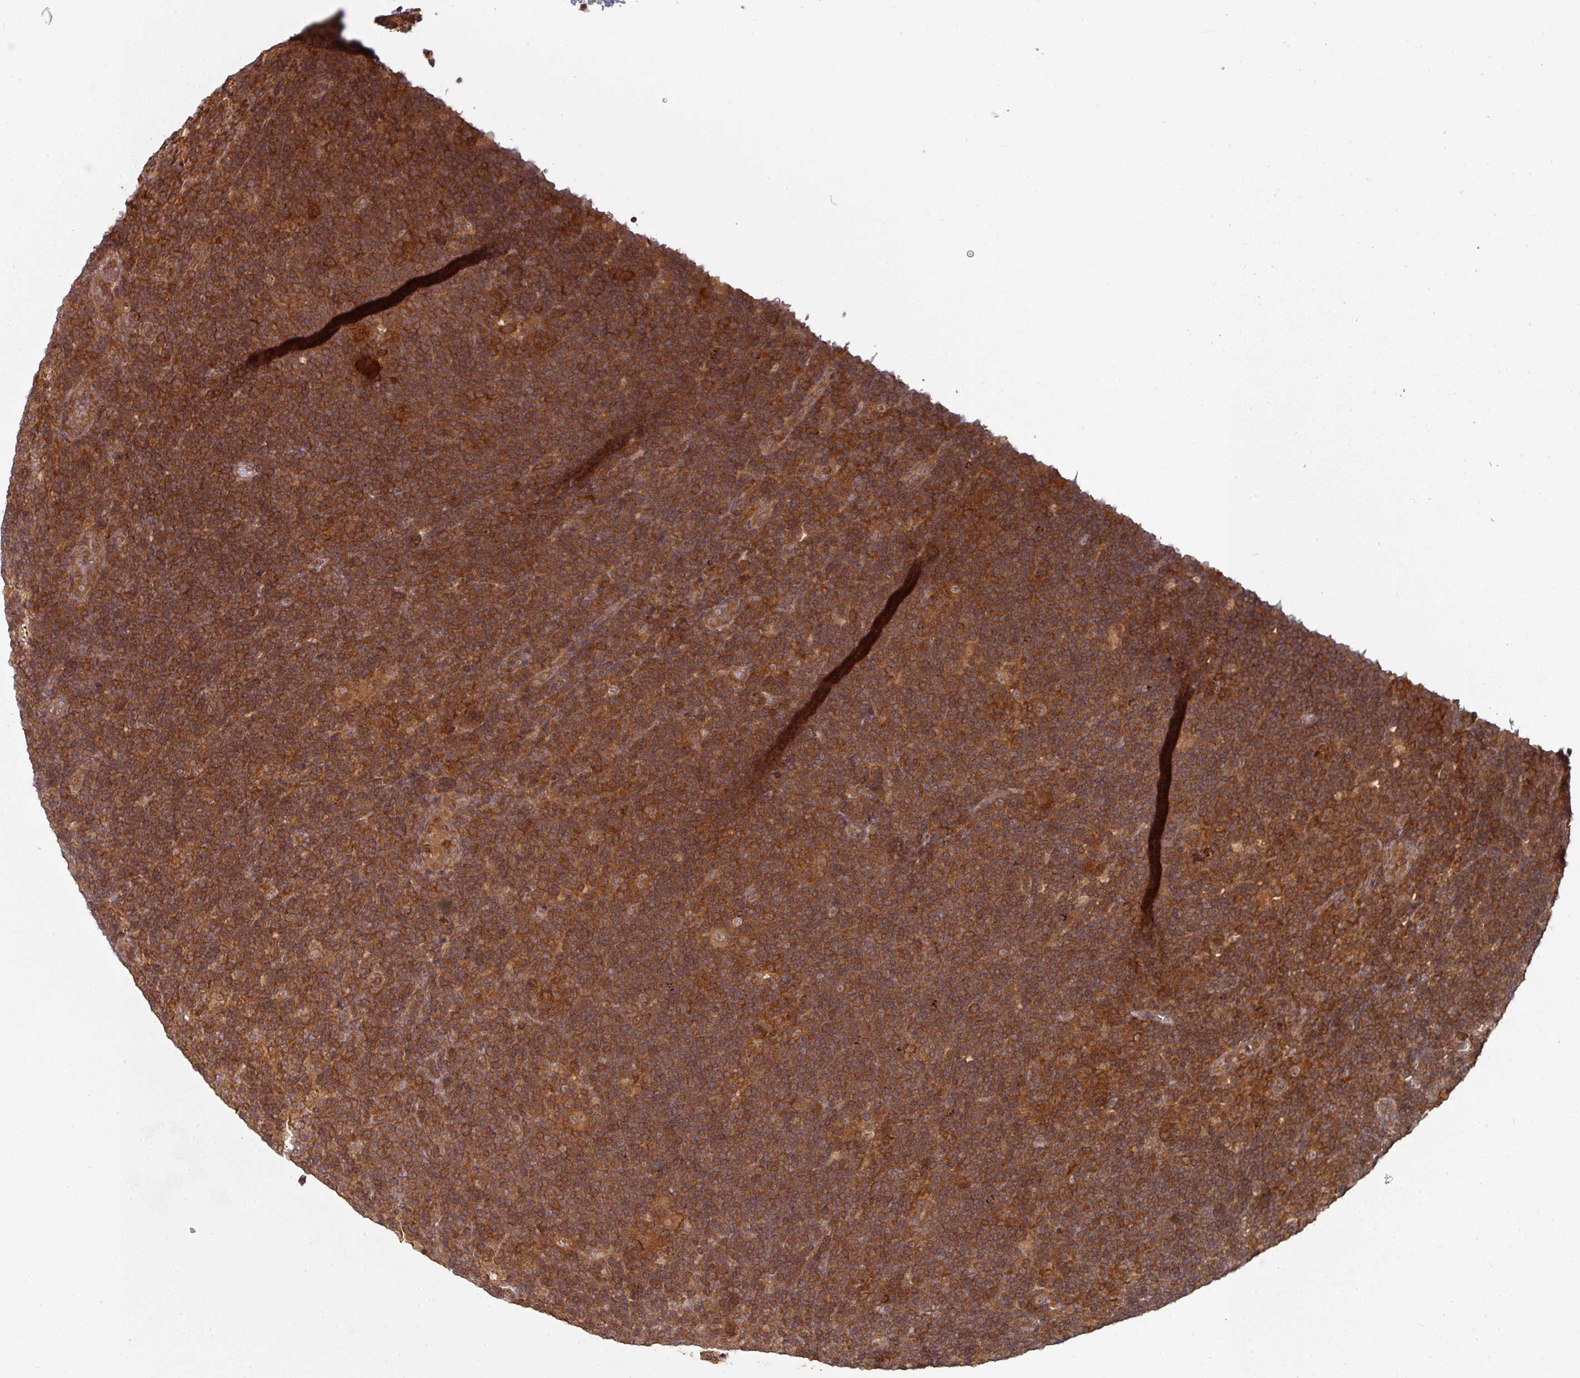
{"staining": {"intensity": "moderate", "quantity": ">75%", "location": "cytoplasmic/membranous"}, "tissue": "lymphoma", "cell_type": "Tumor cells", "image_type": "cancer", "snomed": [{"axis": "morphology", "description": "Hodgkin's disease, NOS"}, {"axis": "topography", "description": "Lymph node"}], "caption": "Immunohistochemical staining of human lymphoma reveals moderate cytoplasmic/membranous protein positivity in about >75% of tumor cells. (DAB IHC, brown staining for protein, blue staining for nuclei).", "gene": "EIF4EBP2", "patient": {"sex": "female", "age": 57}}